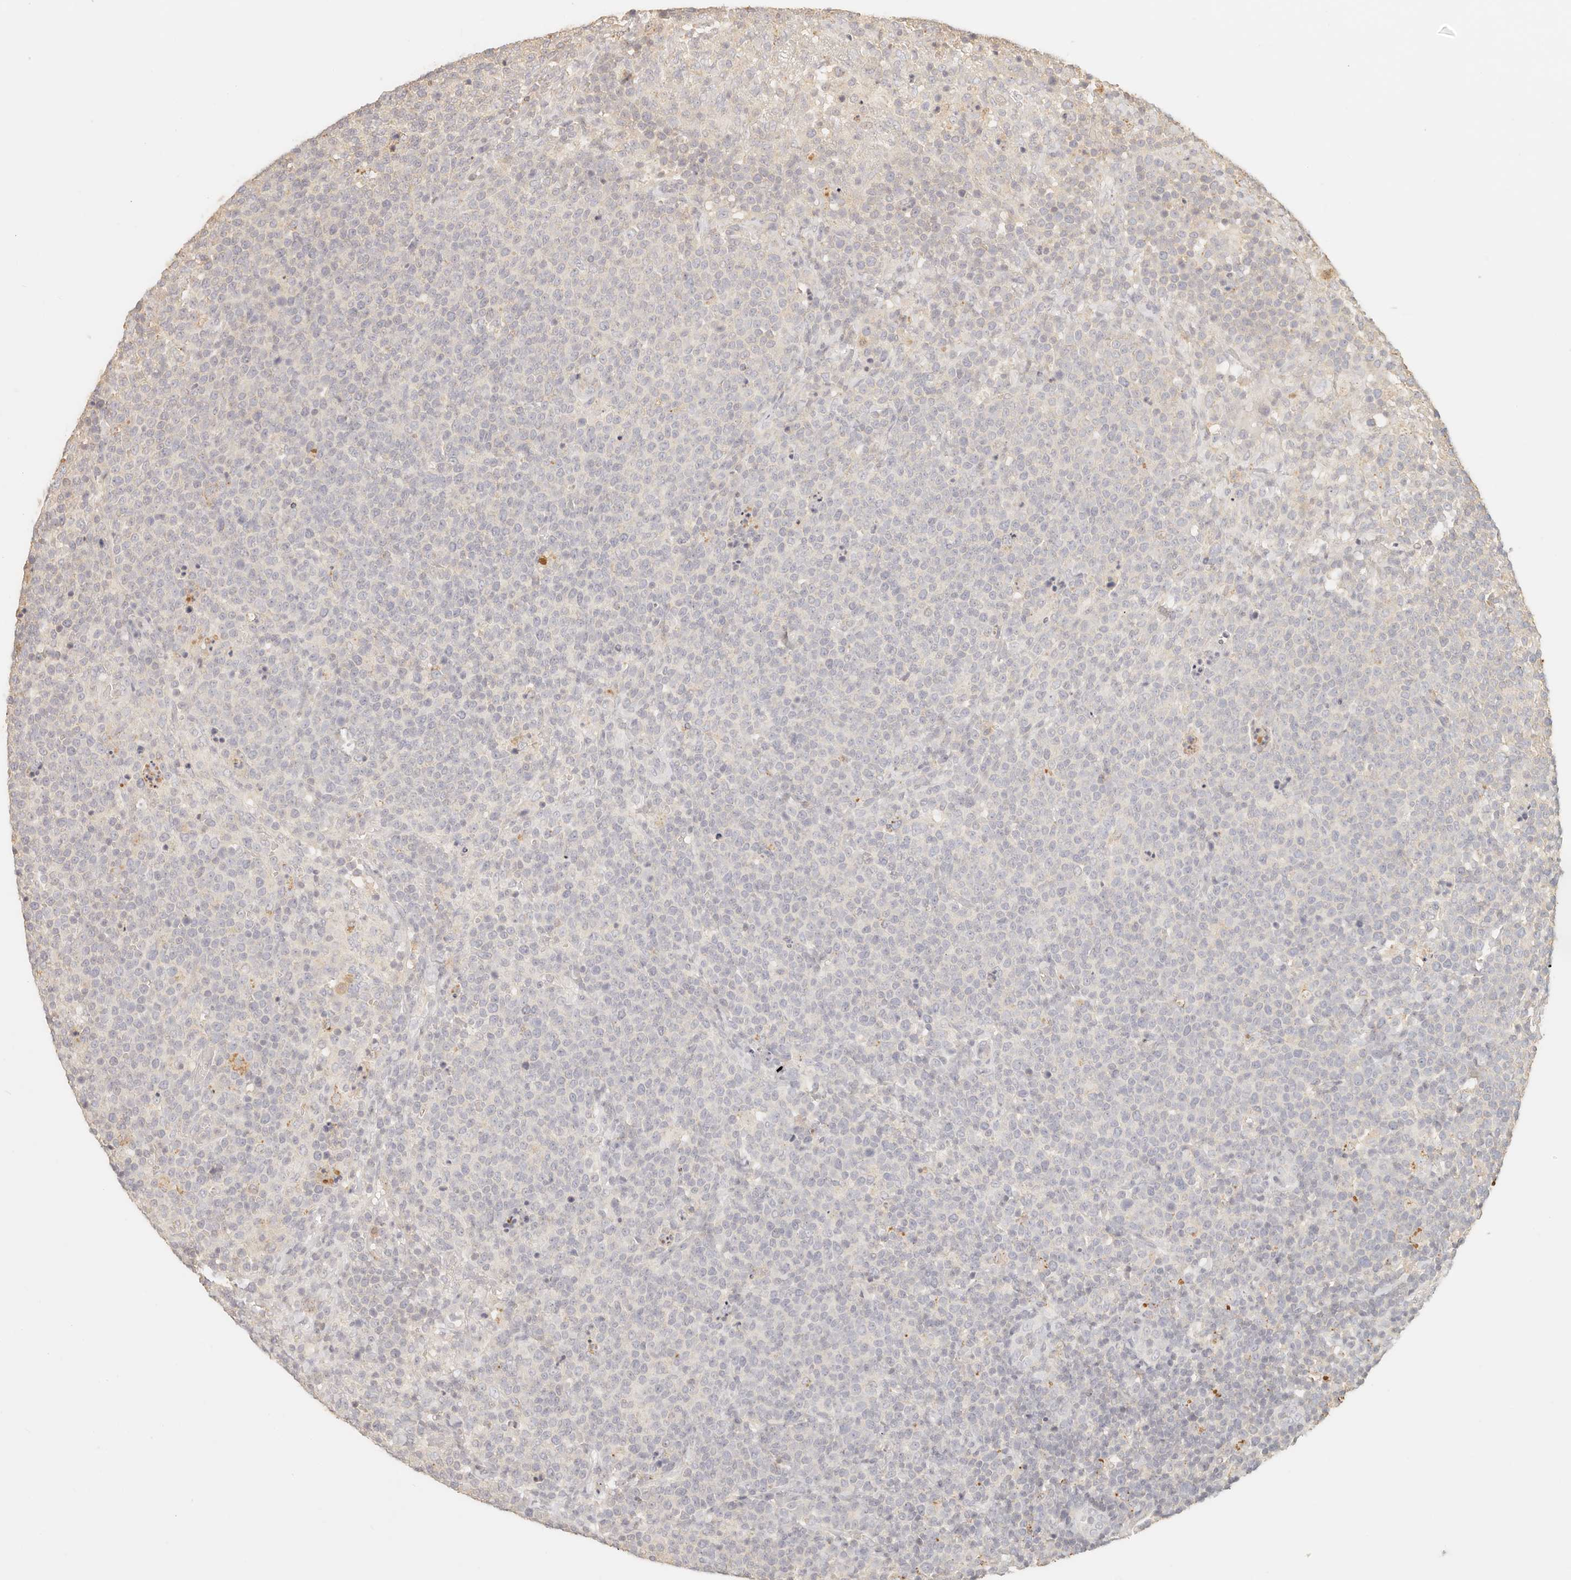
{"staining": {"intensity": "negative", "quantity": "none", "location": "none"}, "tissue": "lymphoma", "cell_type": "Tumor cells", "image_type": "cancer", "snomed": [{"axis": "morphology", "description": "Malignant lymphoma, non-Hodgkin's type, High grade"}, {"axis": "topography", "description": "Lymph node"}], "caption": "Immunohistochemistry (IHC) histopathology image of human malignant lymphoma, non-Hodgkin's type (high-grade) stained for a protein (brown), which displays no expression in tumor cells.", "gene": "CNMD", "patient": {"sex": "male", "age": 61}}